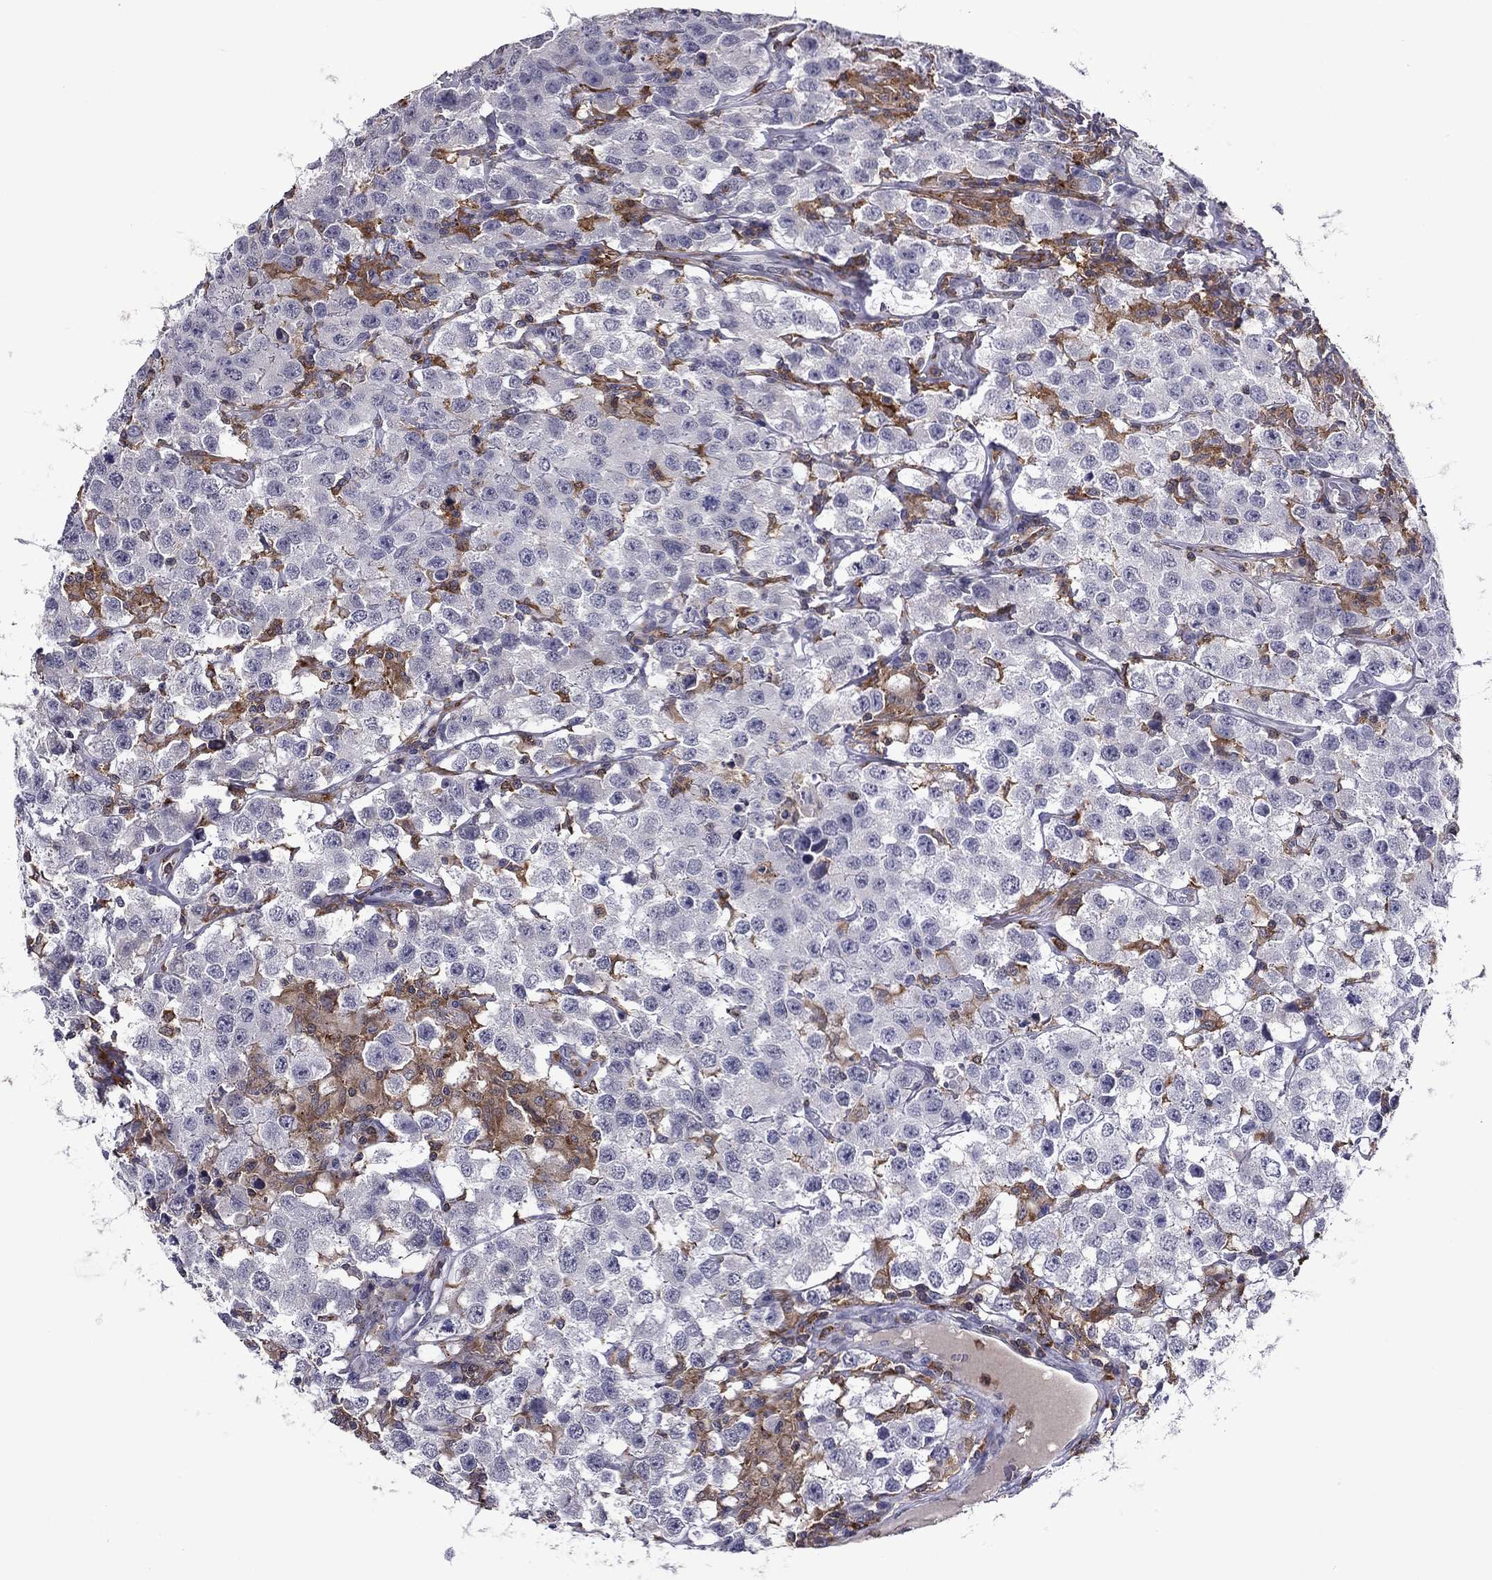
{"staining": {"intensity": "negative", "quantity": "none", "location": "none"}, "tissue": "testis cancer", "cell_type": "Tumor cells", "image_type": "cancer", "snomed": [{"axis": "morphology", "description": "Seminoma, NOS"}, {"axis": "topography", "description": "Testis"}], "caption": "Immunohistochemical staining of human testis cancer exhibits no significant expression in tumor cells.", "gene": "PLCB2", "patient": {"sex": "male", "age": 52}}